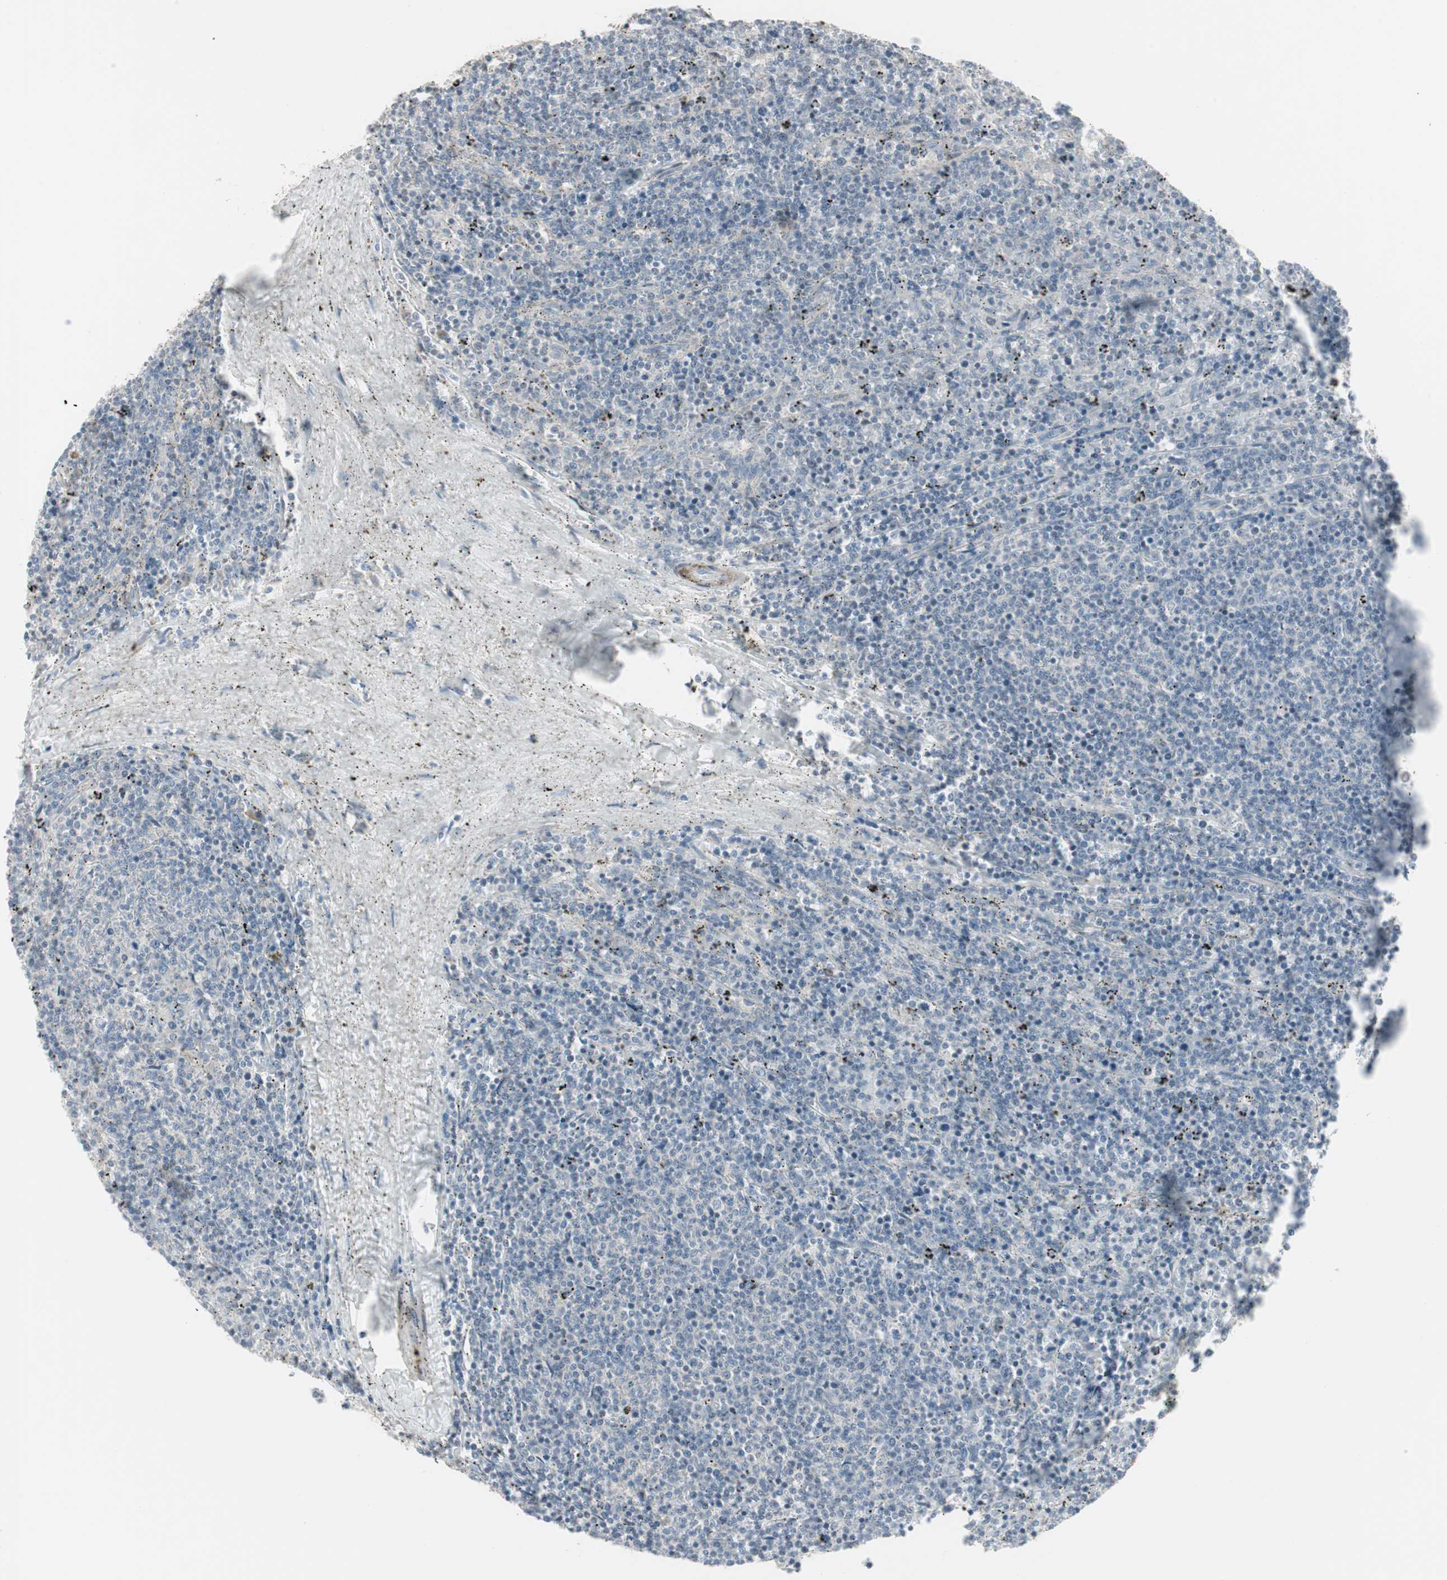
{"staining": {"intensity": "negative", "quantity": "none", "location": "none"}, "tissue": "lymphoma", "cell_type": "Tumor cells", "image_type": "cancer", "snomed": [{"axis": "morphology", "description": "Malignant lymphoma, non-Hodgkin's type, Low grade"}, {"axis": "topography", "description": "Spleen"}], "caption": "Immunohistochemistry histopathology image of neoplastic tissue: human low-grade malignant lymphoma, non-Hodgkin's type stained with DAB (3,3'-diaminobenzidine) demonstrates no significant protein staining in tumor cells.", "gene": "DMPK", "patient": {"sex": "female", "age": 50}}